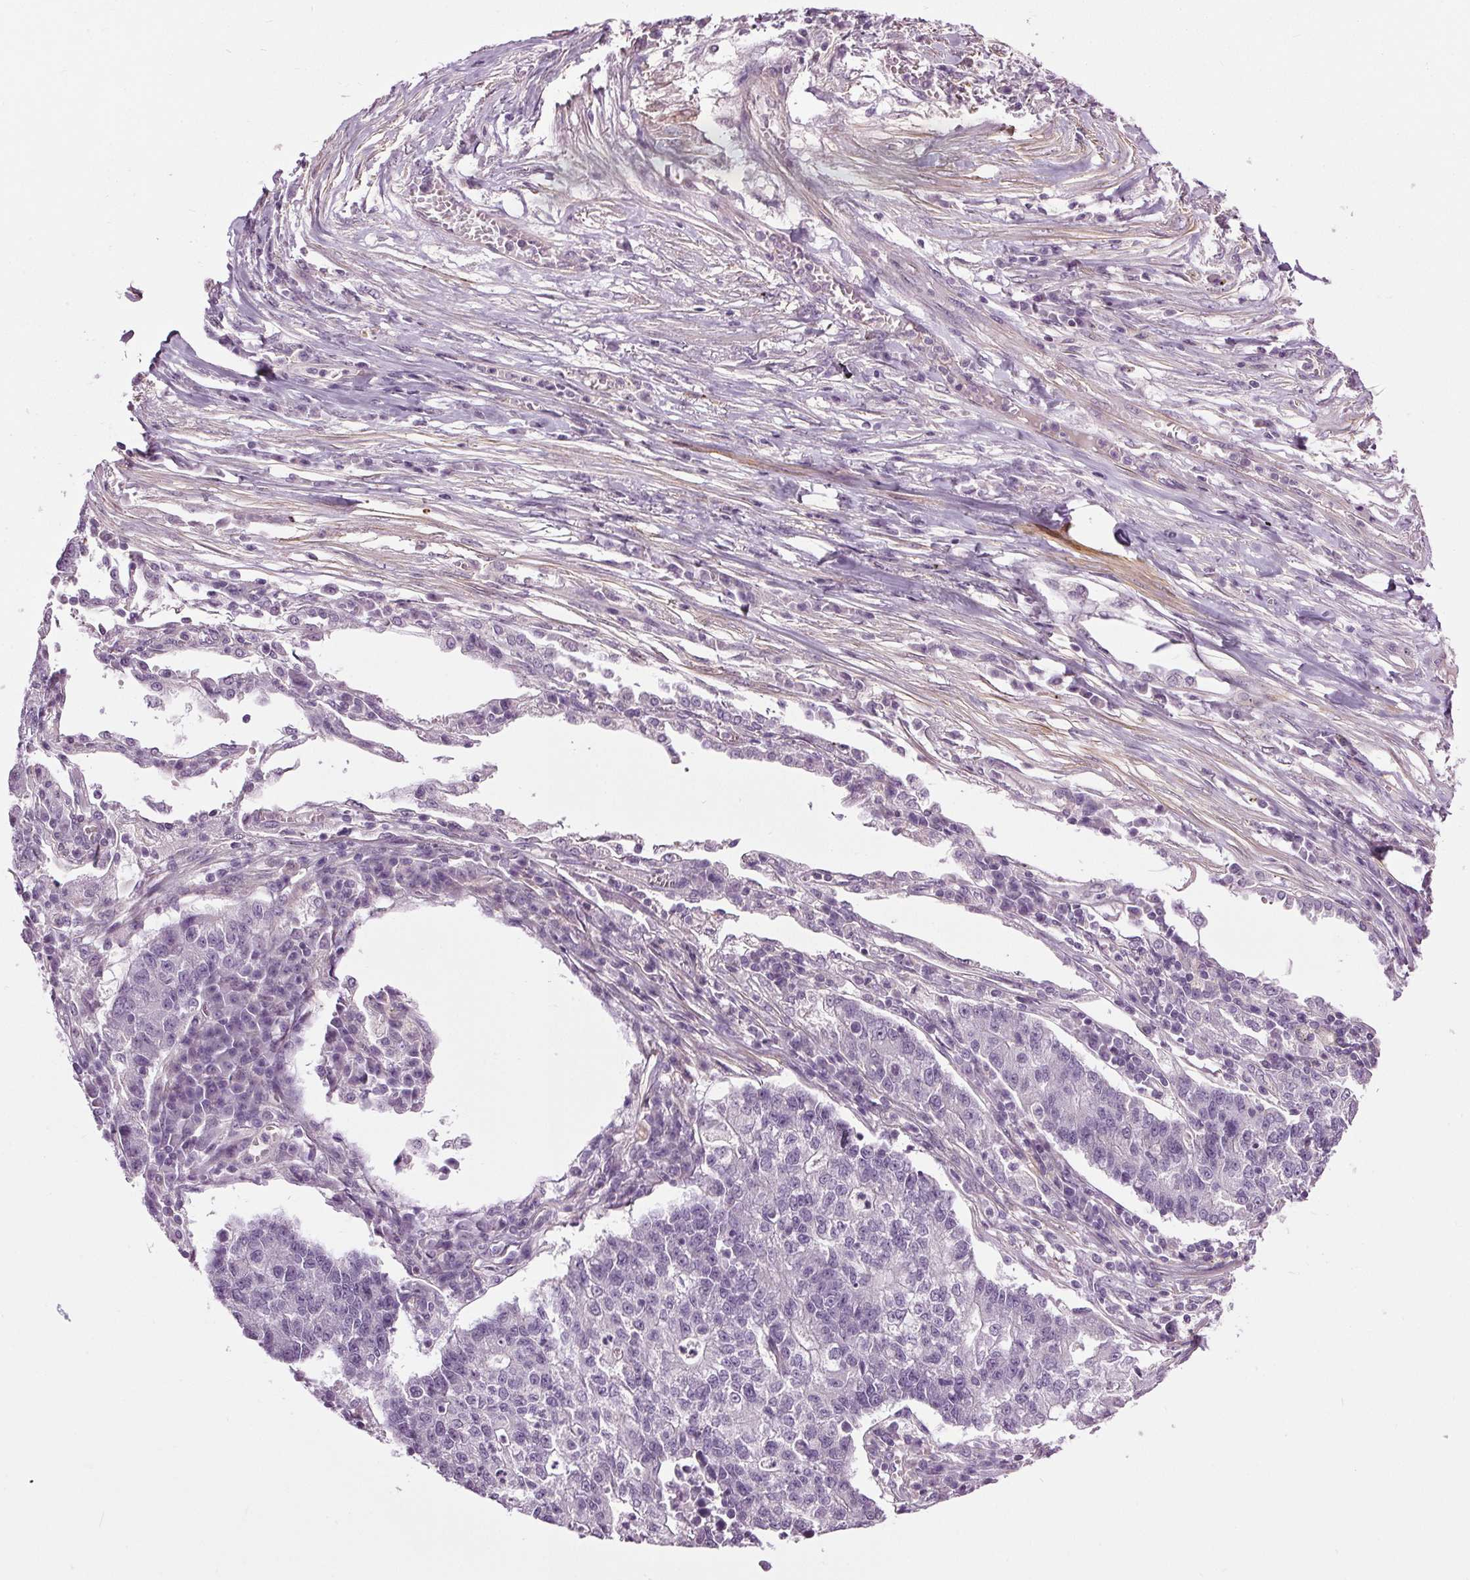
{"staining": {"intensity": "negative", "quantity": "none", "location": "none"}, "tissue": "lung cancer", "cell_type": "Tumor cells", "image_type": "cancer", "snomed": [{"axis": "morphology", "description": "Adenocarcinoma, NOS"}, {"axis": "topography", "description": "Lung"}], "caption": "Human lung cancer (adenocarcinoma) stained for a protein using immunohistochemistry reveals no expression in tumor cells.", "gene": "RASA1", "patient": {"sex": "male", "age": 57}}